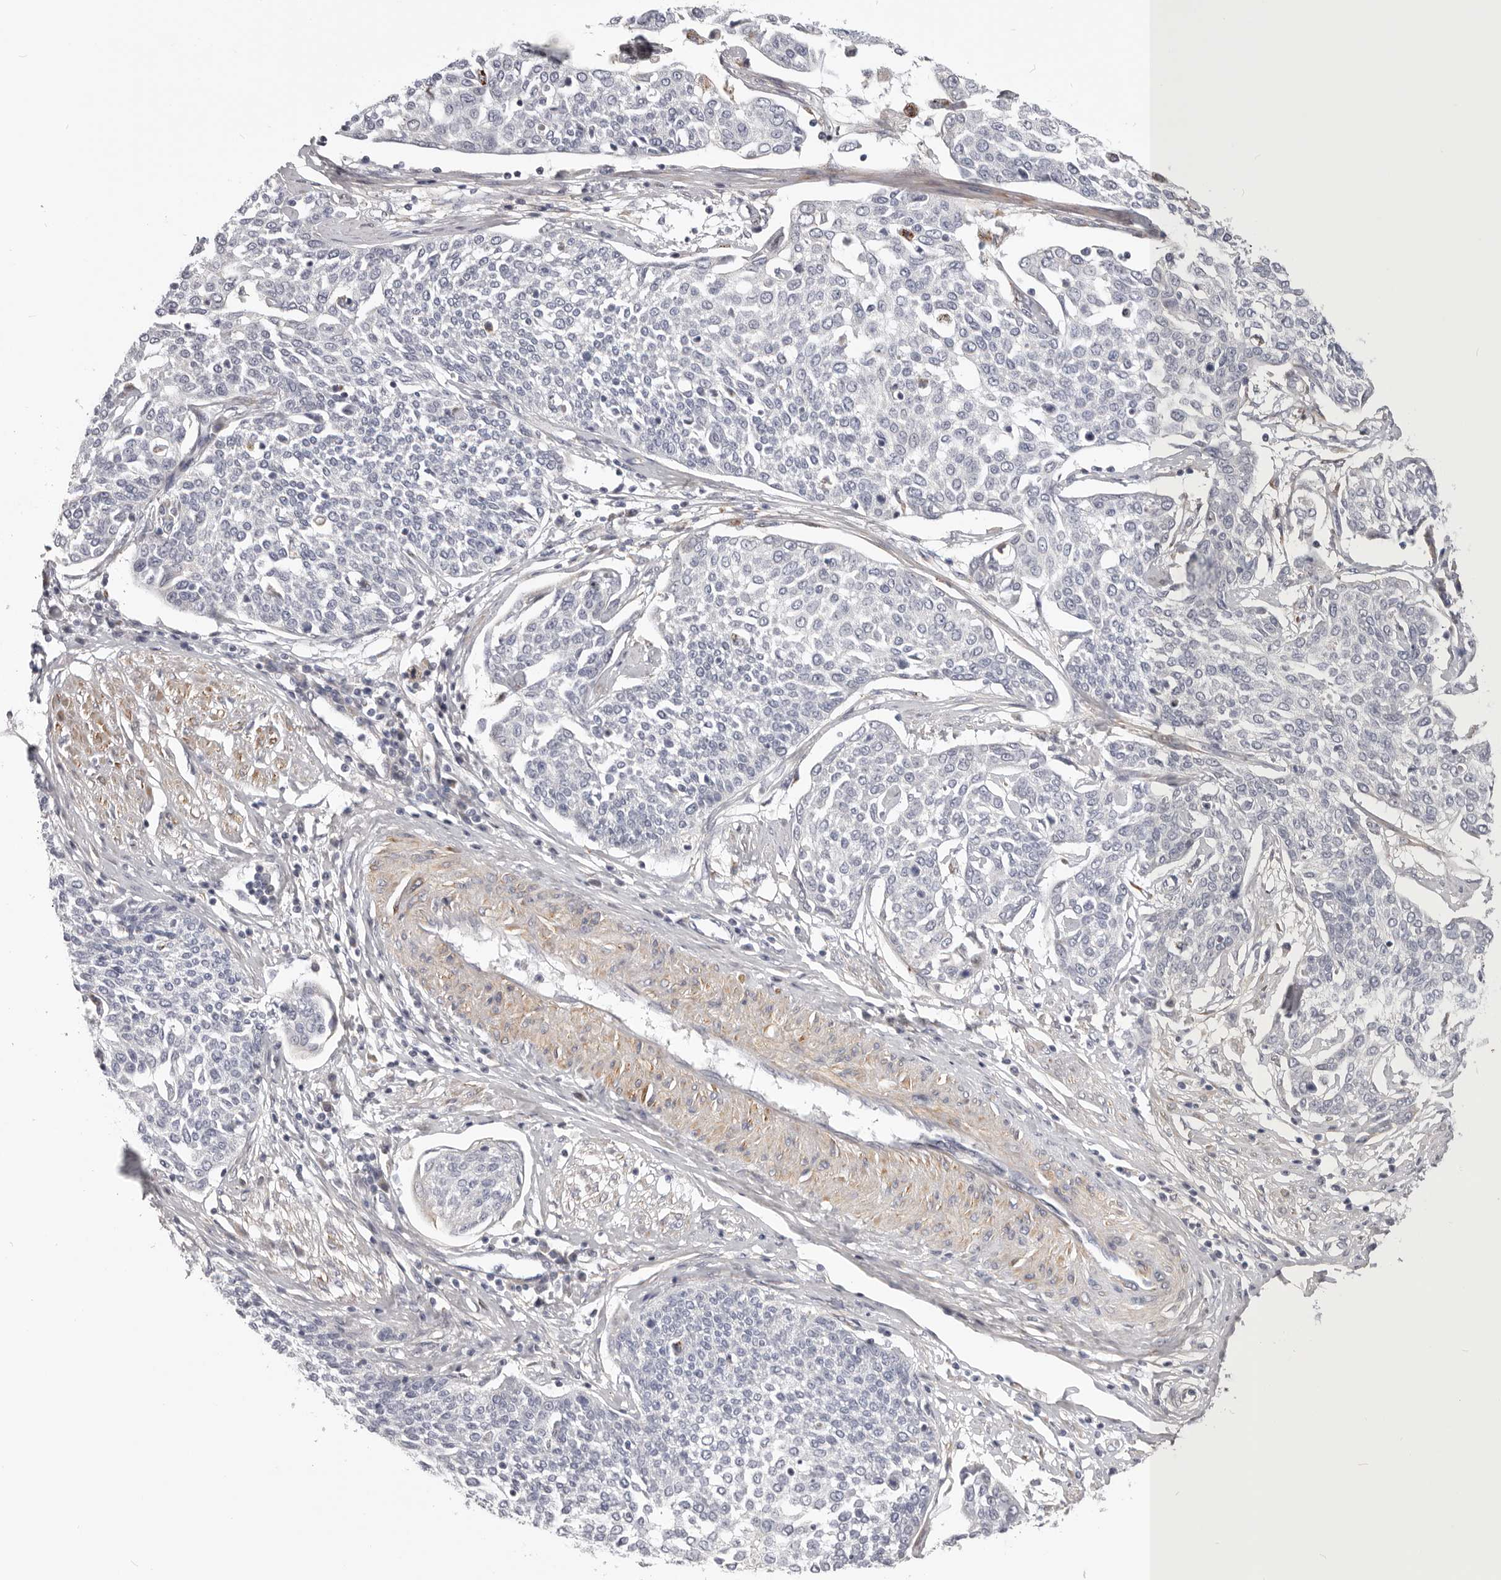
{"staining": {"intensity": "negative", "quantity": "none", "location": "none"}, "tissue": "cervical cancer", "cell_type": "Tumor cells", "image_type": "cancer", "snomed": [{"axis": "morphology", "description": "Squamous cell carcinoma, NOS"}, {"axis": "topography", "description": "Cervix"}], "caption": "Tumor cells are negative for protein expression in human cervical squamous cell carcinoma.", "gene": "MRPS10", "patient": {"sex": "female", "age": 34}}